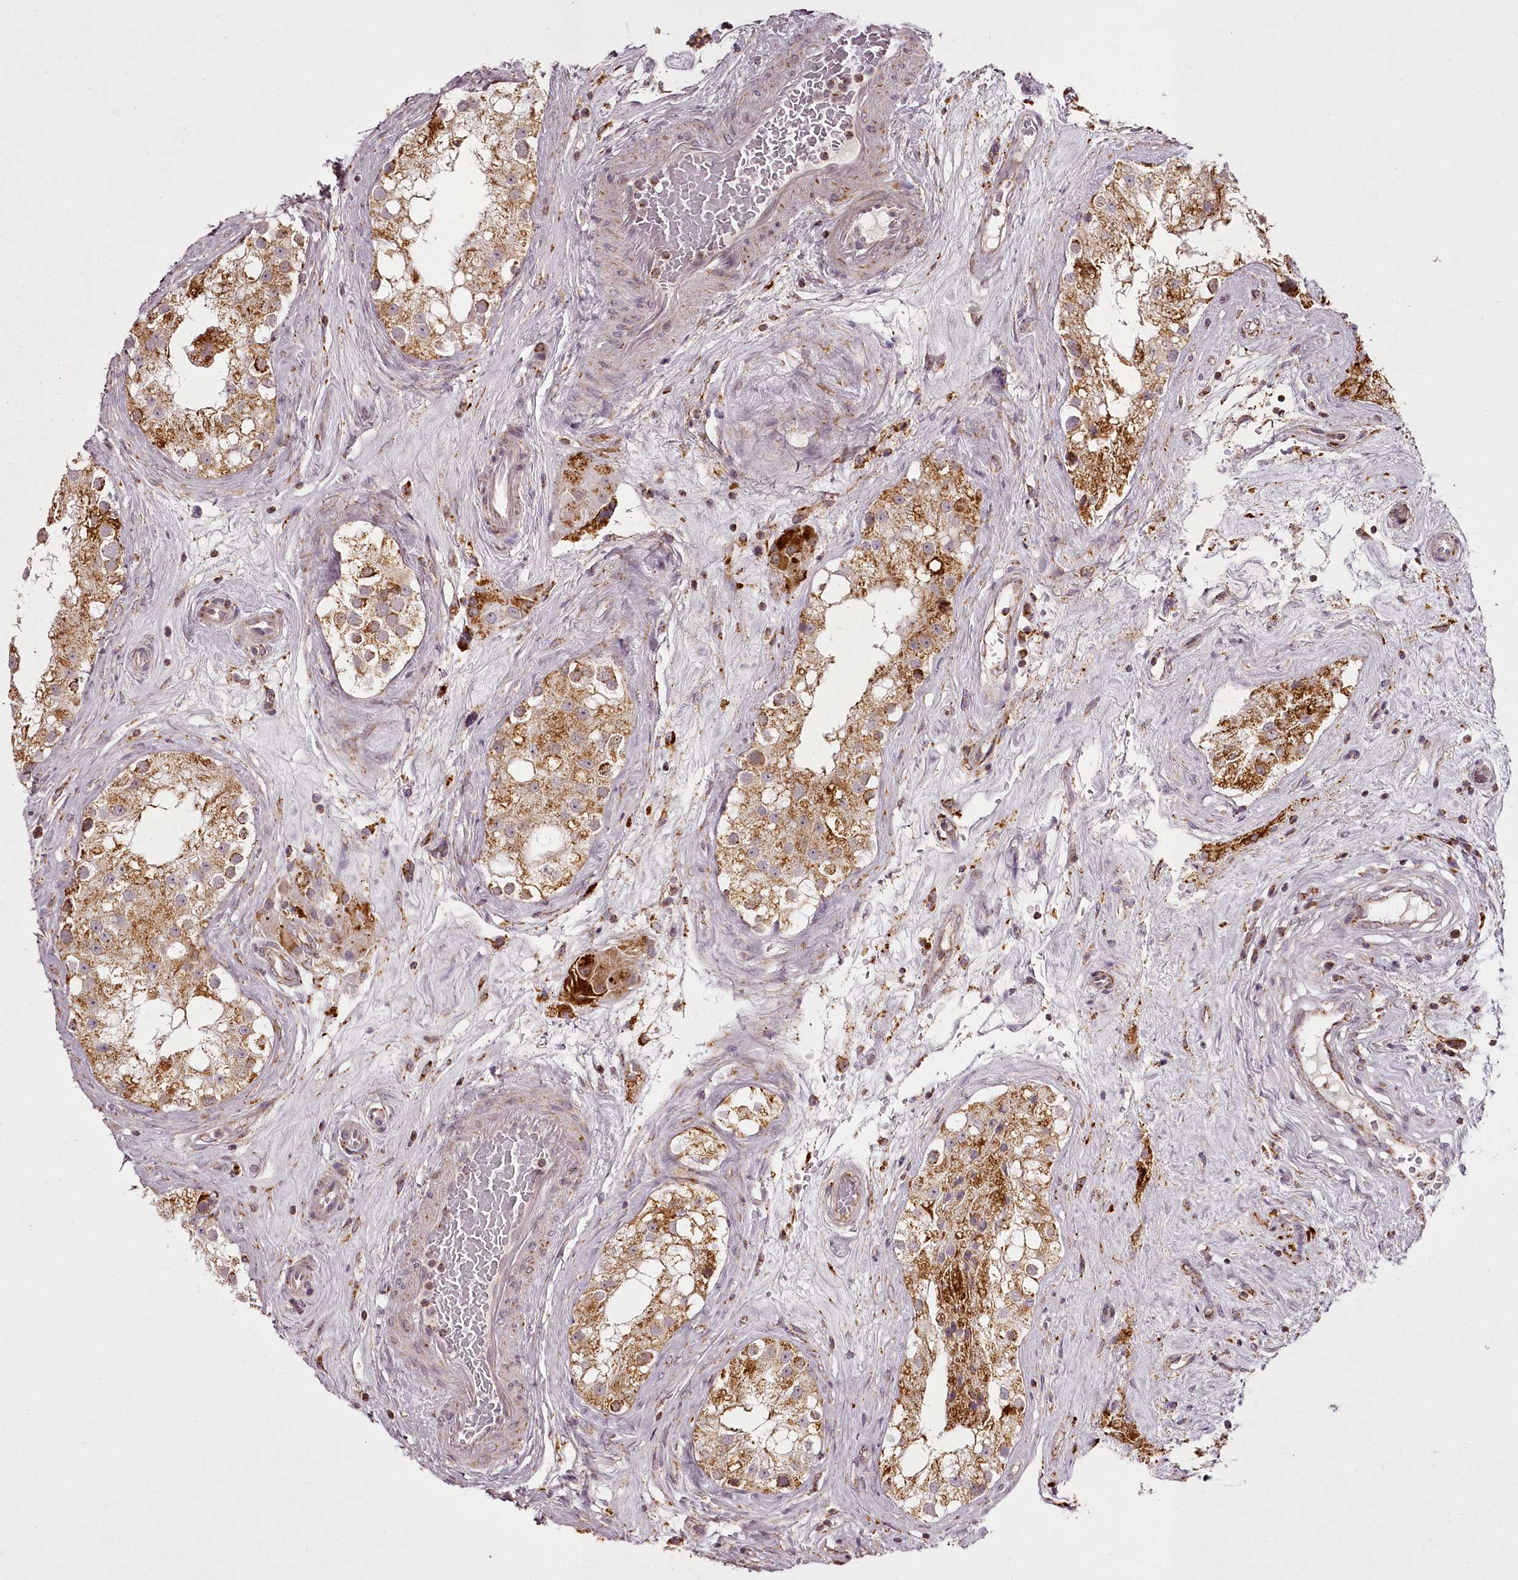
{"staining": {"intensity": "moderate", "quantity": ">75%", "location": "cytoplasmic/membranous"}, "tissue": "testis", "cell_type": "Cells in seminiferous ducts", "image_type": "normal", "snomed": [{"axis": "morphology", "description": "Normal tissue, NOS"}, {"axis": "topography", "description": "Testis"}], "caption": "Approximately >75% of cells in seminiferous ducts in benign testis demonstrate moderate cytoplasmic/membranous protein staining as visualized by brown immunohistochemical staining.", "gene": "CHCHD2", "patient": {"sex": "male", "age": 84}}